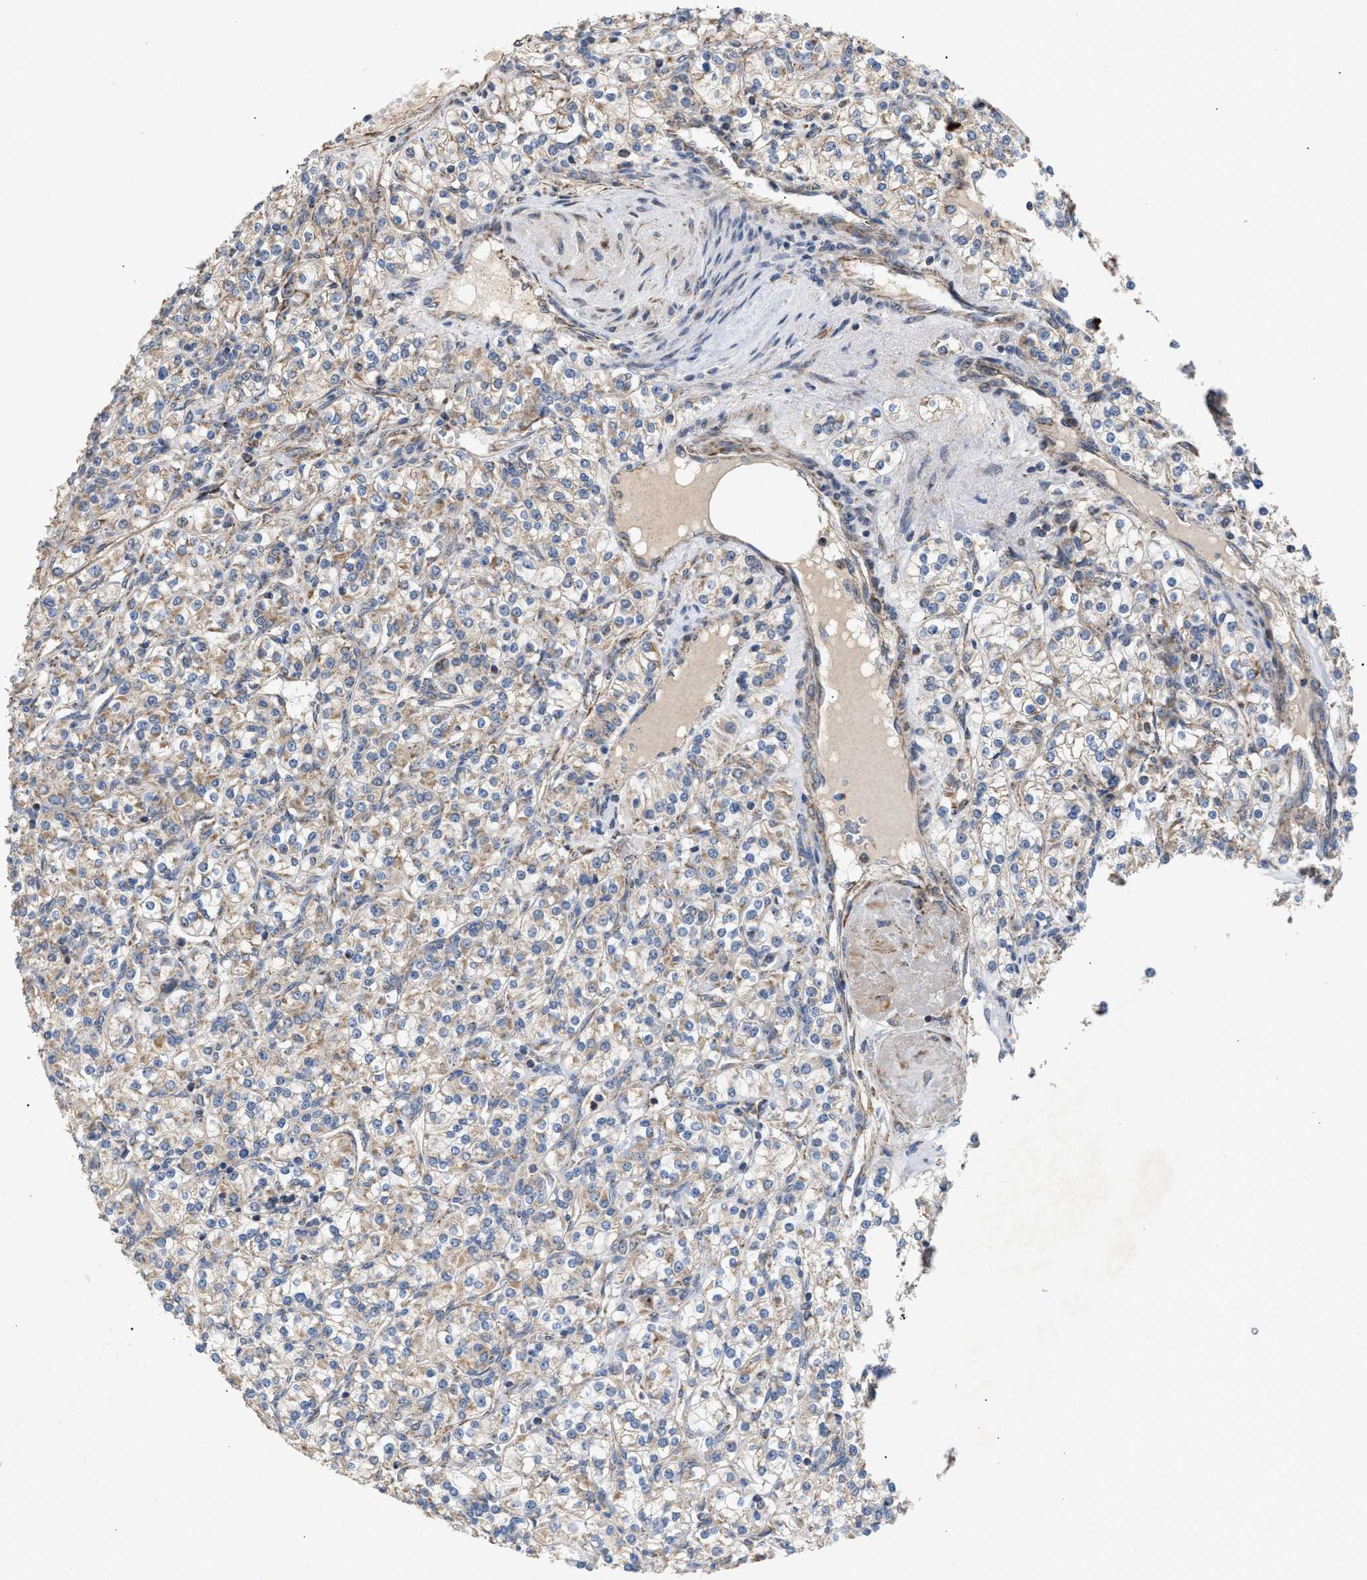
{"staining": {"intensity": "weak", "quantity": "25%-75%", "location": "cytoplasmic/membranous"}, "tissue": "renal cancer", "cell_type": "Tumor cells", "image_type": "cancer", "snomed": [{"axis": "morphology", "description": "Adenocarcinoma, NOS"}, {"axis": "topography", "description": "Kidney"}], "caption": "Weak cytoplasmic/membranous staining is seen in approximately 25%-75% of tumor cells in renal cancer (adenocarcinoma).", "gene": "TACO1", "patient": {"sex": "male", "age": 77}}